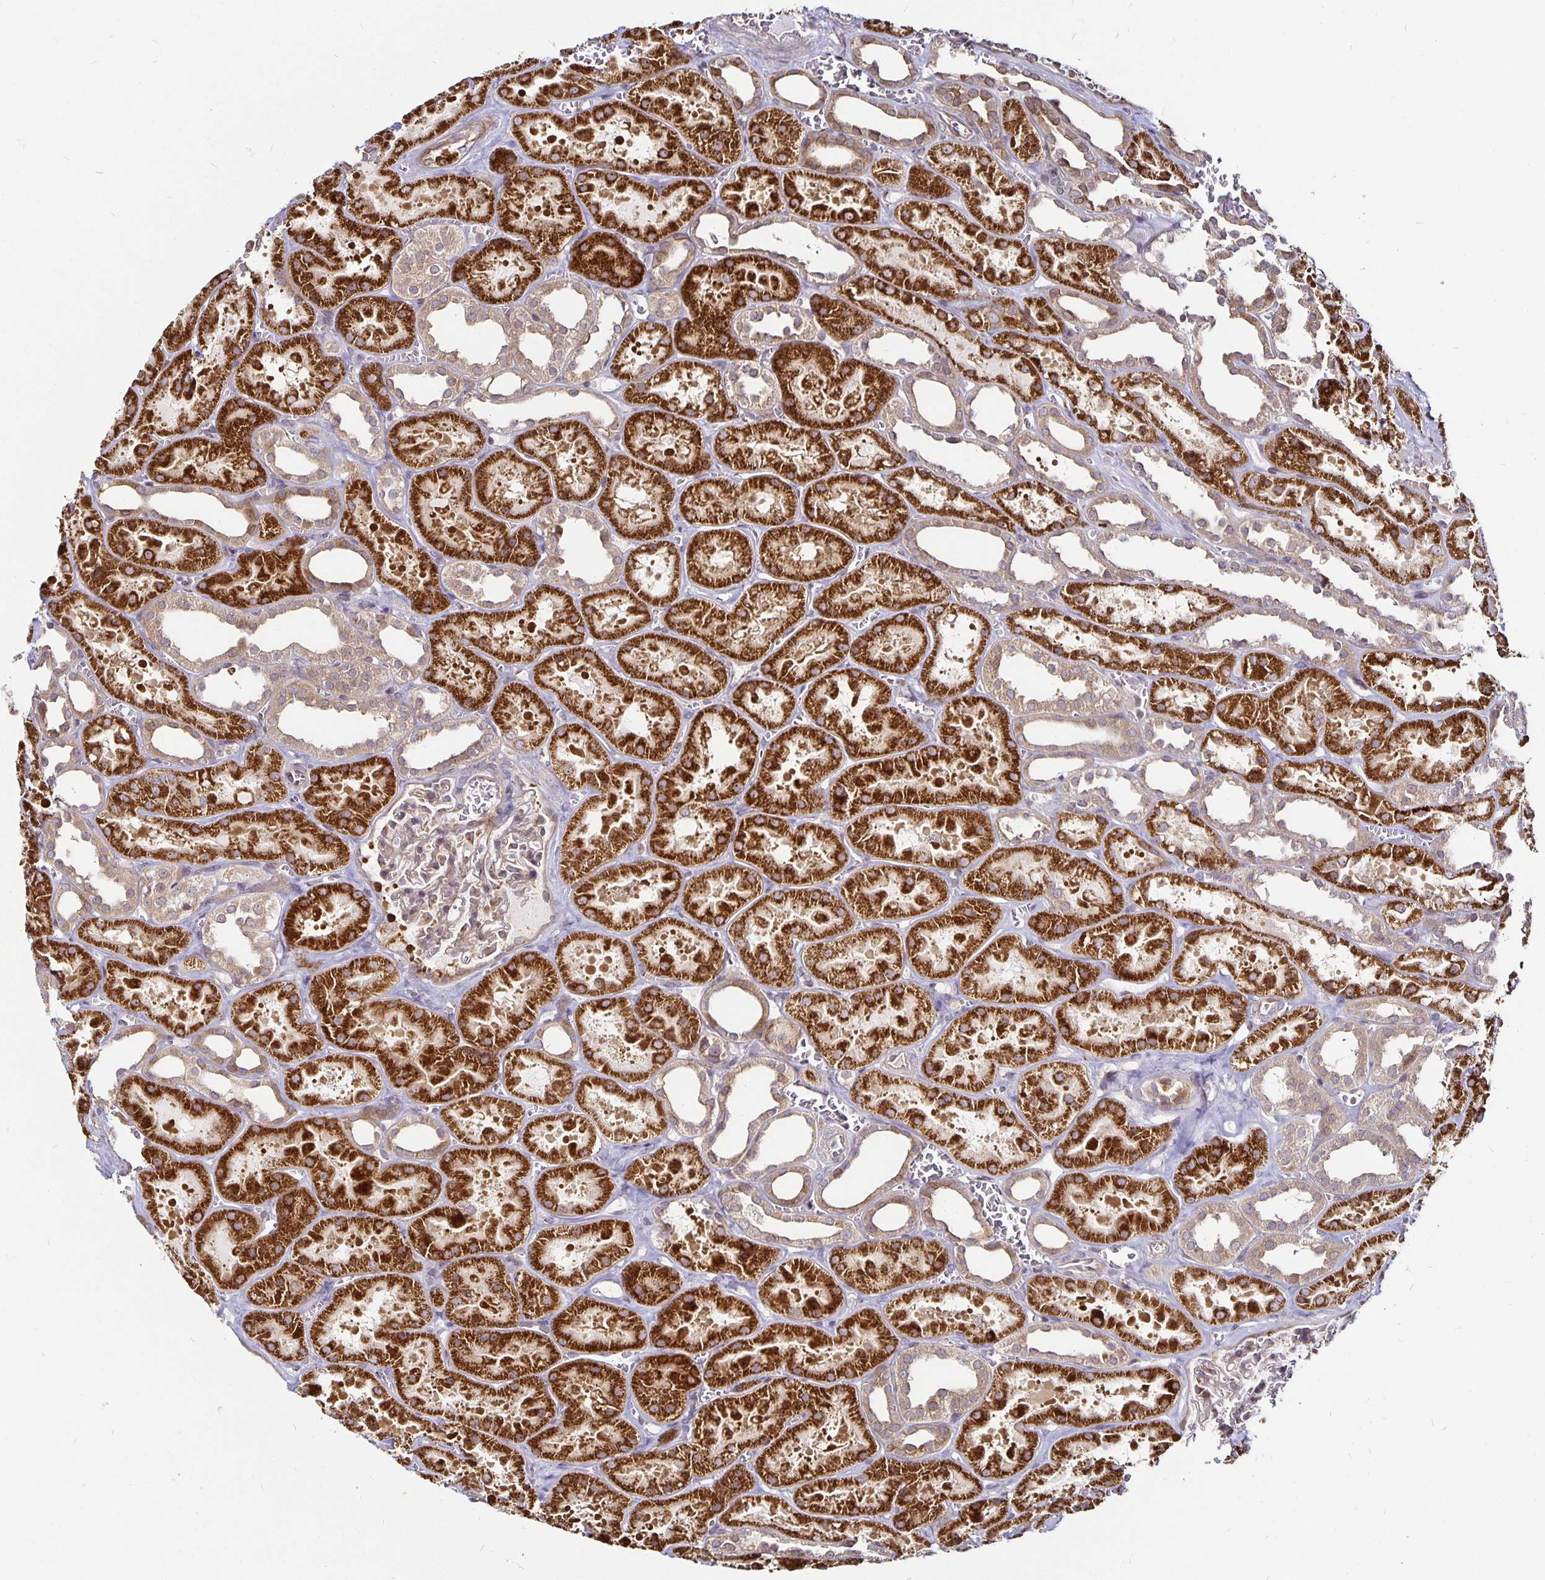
{"staining": {"intensity": "weak", "quantity": "25%-75%", "location": "cytoplasmic/membranous"}, "tissue": "kidney", "cell_type": "Cells in glomeruli", "image_type": "normal", "snomed": [{"axis": "morphology", "description": "Normal tissue, NOS"}, {"axis": "topography", "description": "Kidney"}], "caption": "An image of human kidney stained for a protein shows weak cytoplasmic/membranous brown staining in cells in glomeruli. The staining was performed using DAB, with brown indicating positive protein expression. Nuclei are stained blue with hematoxylin.", "gene": "CYP27A1", "patient": {"sex": "female", "age": 41}}